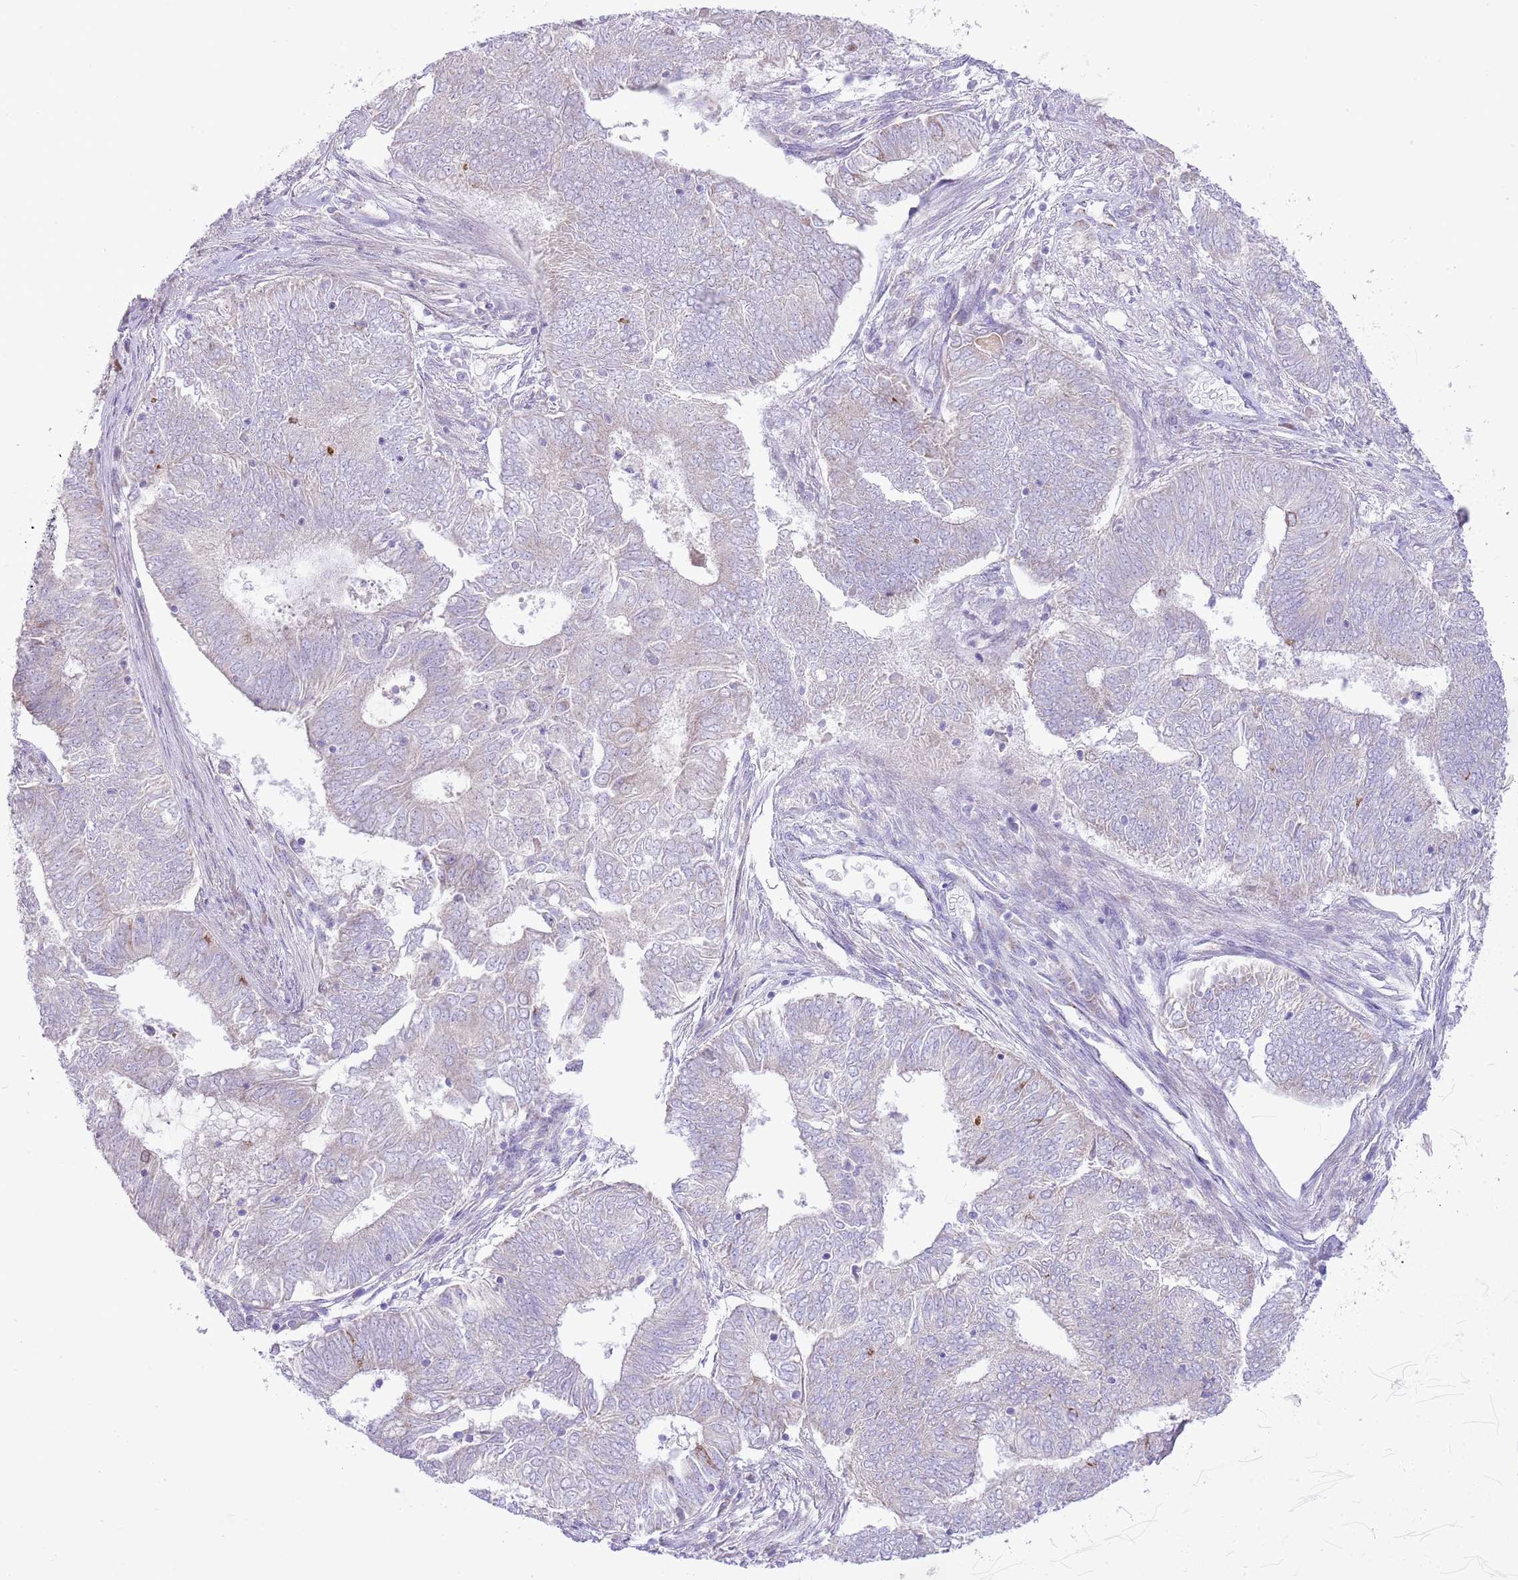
{"staining": {"intensity": "negative", "quantity": "none", "location": "none"}, "tissue": "endometrial cancer", "cell_type": "Tumor cells", "image_type": "cancer", "snomed": [{"axis": "morphology", "description": "Adenocarcinoma, NOS"}, {"axis": "topography", "description": "Endometrium"}], "caption": "A histopathology image of endometrial cancer (adenocarcinoma) stained for a protein demonstrates no brown staining in tumor cells.", "gene": "OAZ2", "patient": {"sex": "female", "age": 62}}